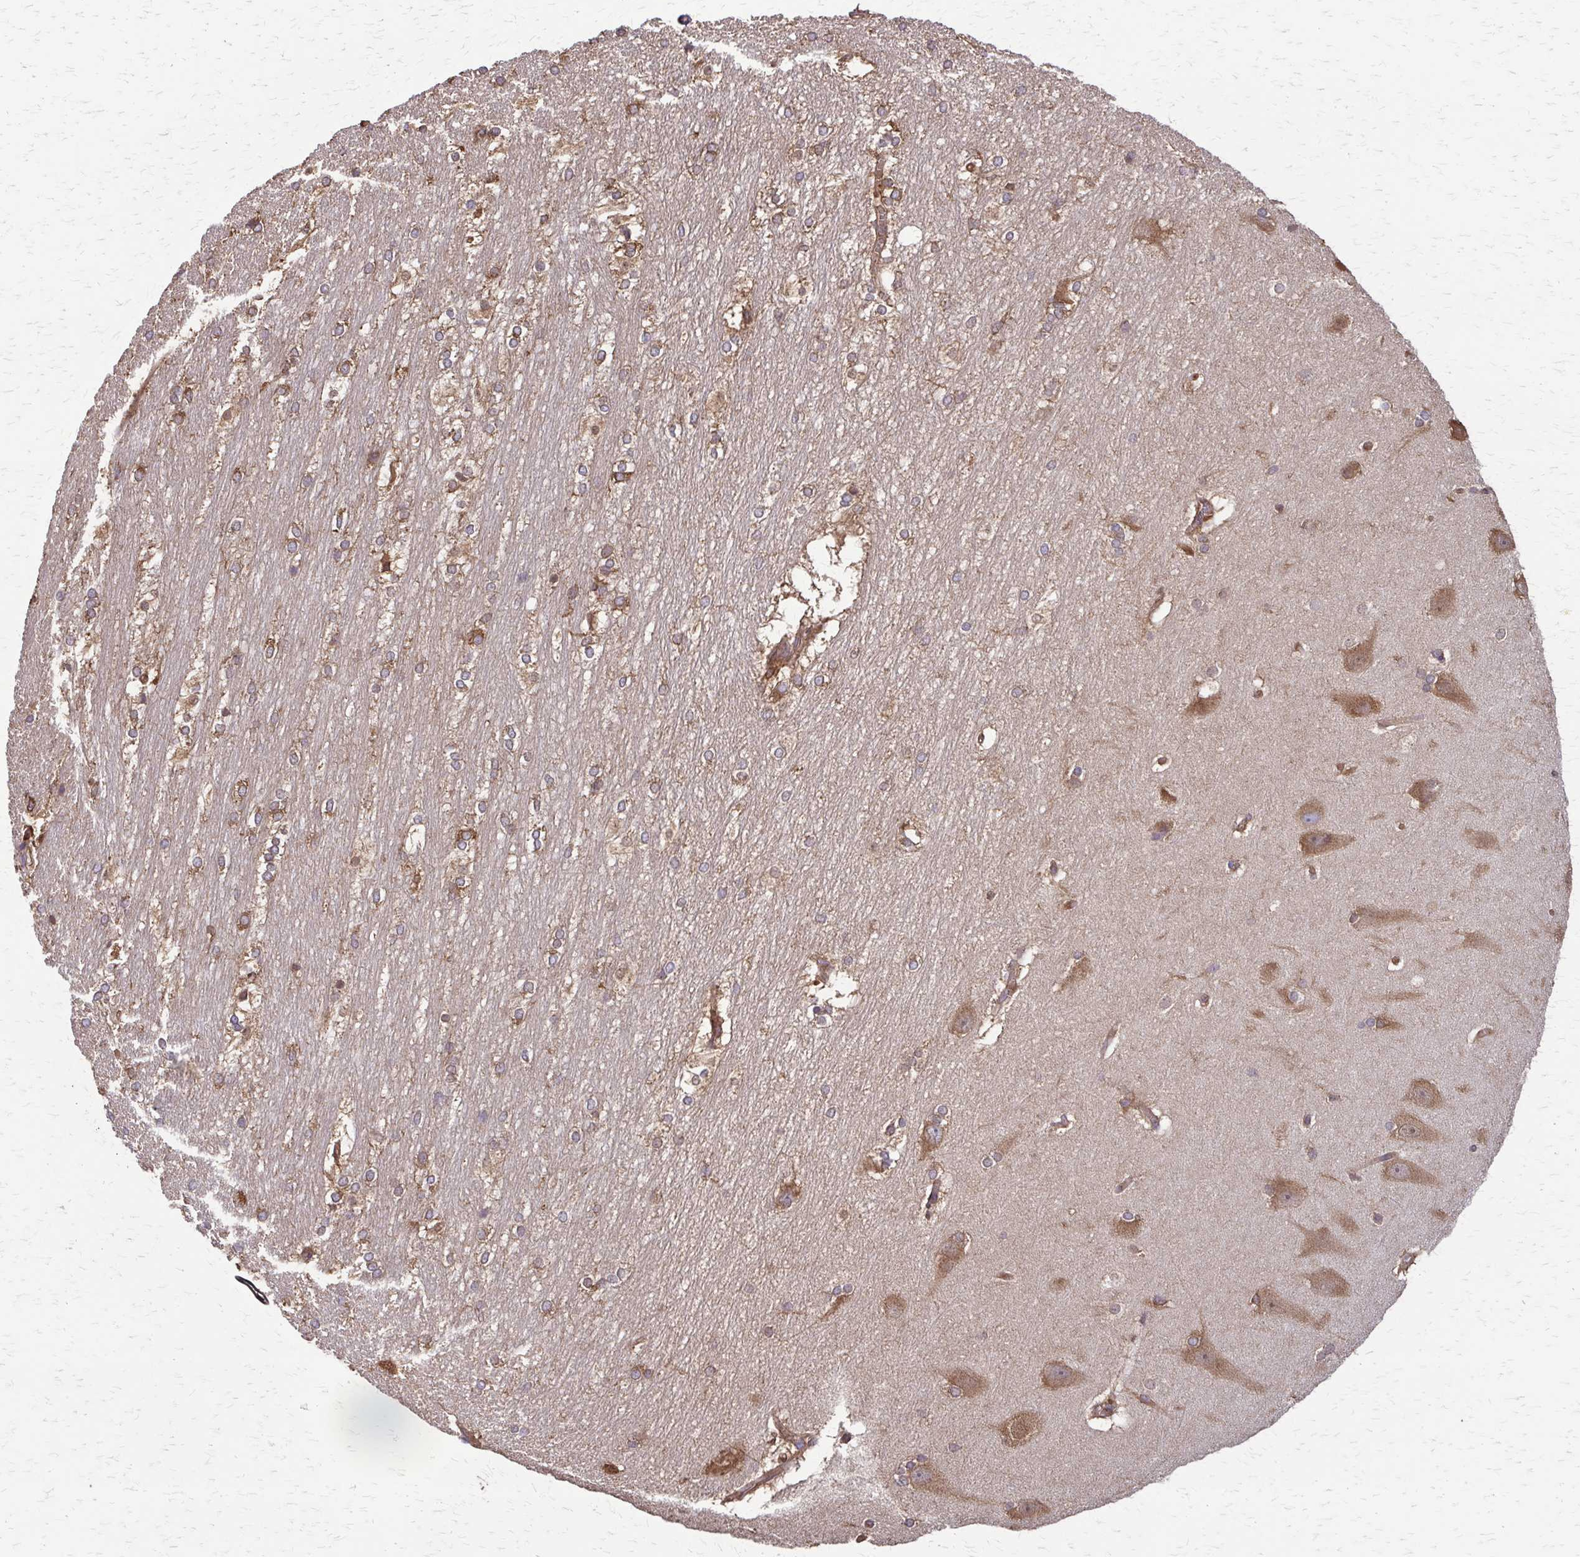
{"staining": {"intensity": "moderate", "quantity": "25%-75%", "location": "cytoplasmic/membranous,nuclear"}, "tissue": "hippocampus", "cell_type": "Glial cells", "image_type": "normal", "snomed": [{"axis": "morphology", "description": "Normal tissue, NOS"}, {"axis": "topography", "description": "Cerebral cortex"}, {"axis": "topography", "description": "Hippocampus"}], "caption": "IHC photomicrograph of unremarkable human hippocampus stained for a protein (brown), which shows medium levels of moderate cytoplasmic/membranous,nuclear positivity in approximately 25%-75% of glial cells.", "gene": "EEF2", "patient": {"sex": "female", "age": 19}}